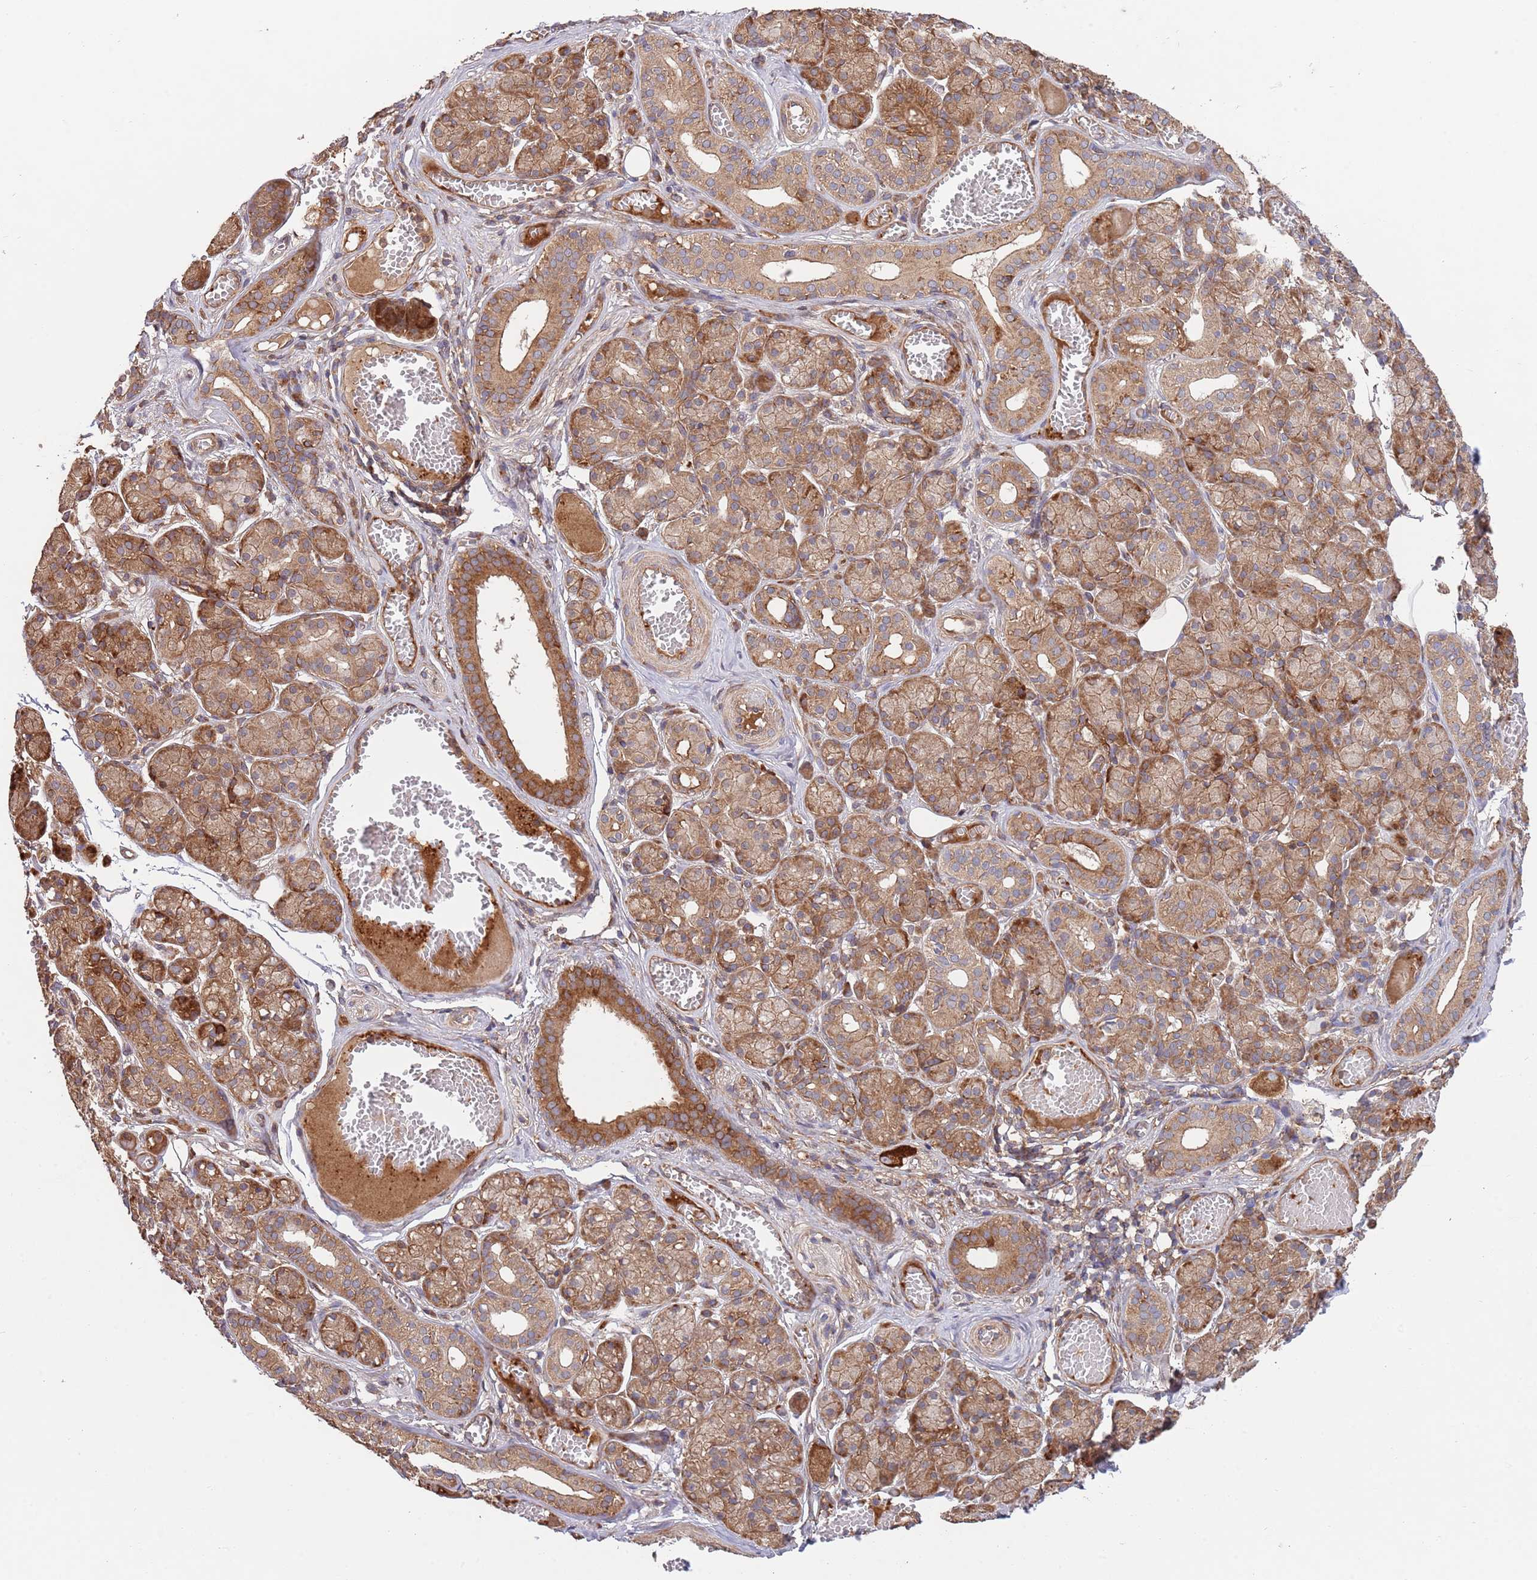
{"staining": {"intensity": "moderate", "quantity": ">75%", "location": "cytoplasmic/membranous"}, "tissue": "salivary gland", "cell_type": "Glandular cells", "image_type": "normal", "snomed": [{"axis": "morphology", "description": "Normal tissue, NOS"}, {"axis": "topography", "description": "Salivary gland"}], "caption": "This photomicrograph demonstrates immunohistochemistry staining of normal salivary gland, with medium moderate cytoplasmic/membranous positivity in approximately >75% of glandular cells.", "gene": "RNF19B", "patient": {"sex": "male", "age": 63}}